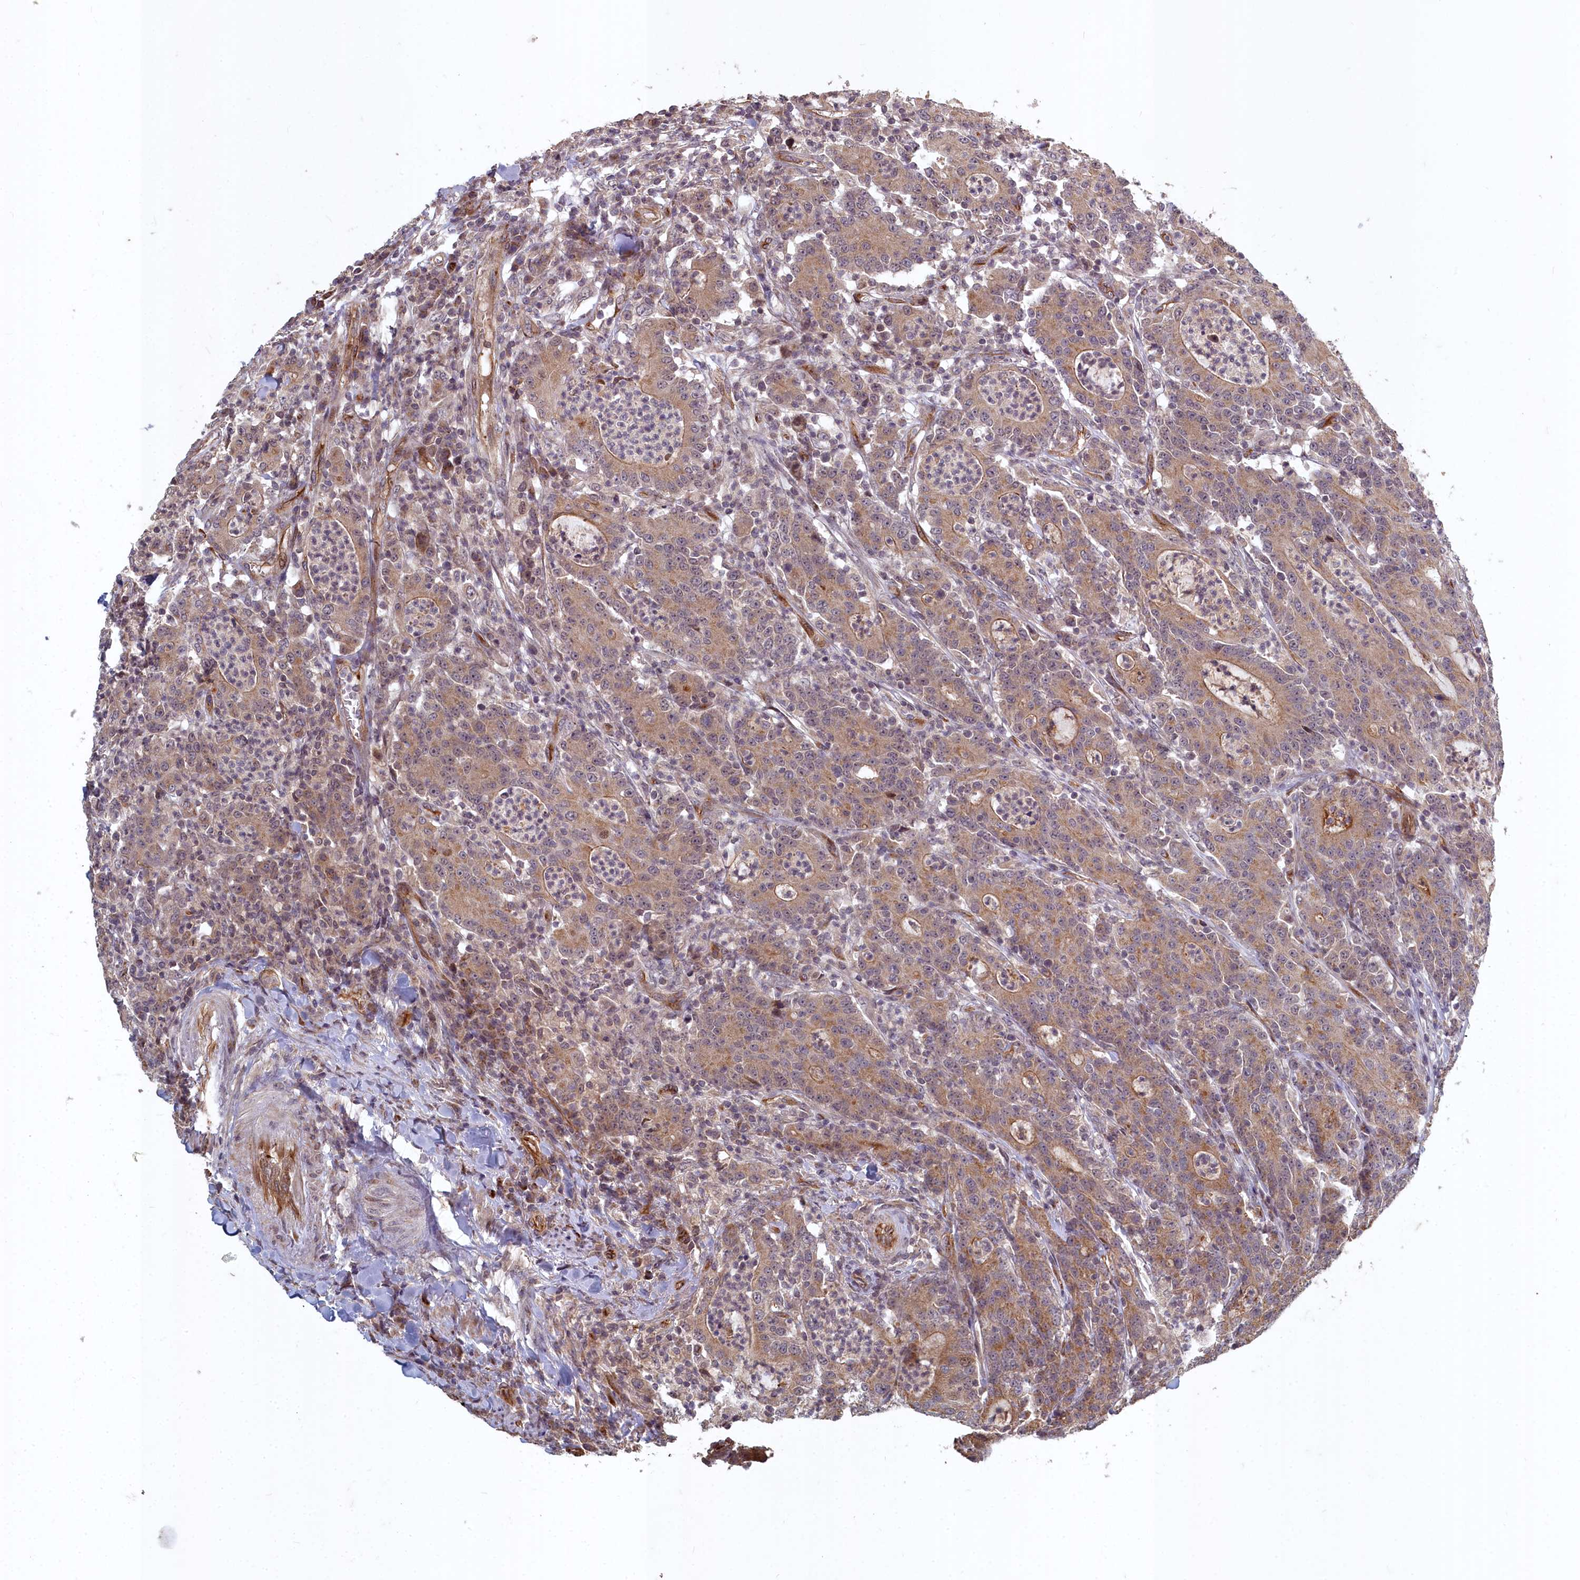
{"staining": {"intensity": "moderate", "quantity": ">75%", "location": "cytoplasmic/membranous"}, "tissue": "colorectal cancer", "cell_type": "Tumor cells", "image_type": "cancer", "snomed": [{"axis": "morphology", "description": "Adenocarcinoma, NOS"}, {"axis": "topography", "description": "Colon"}], "caption": "The photomicrograph reveals staining of colorectal adenocarcinoma, revealing moderate cytoplasmic/membranous protein expression (brown color) within tumor cells.", "gene": "TSPYL4", "patient": {"sex": "male", "age": 83}}